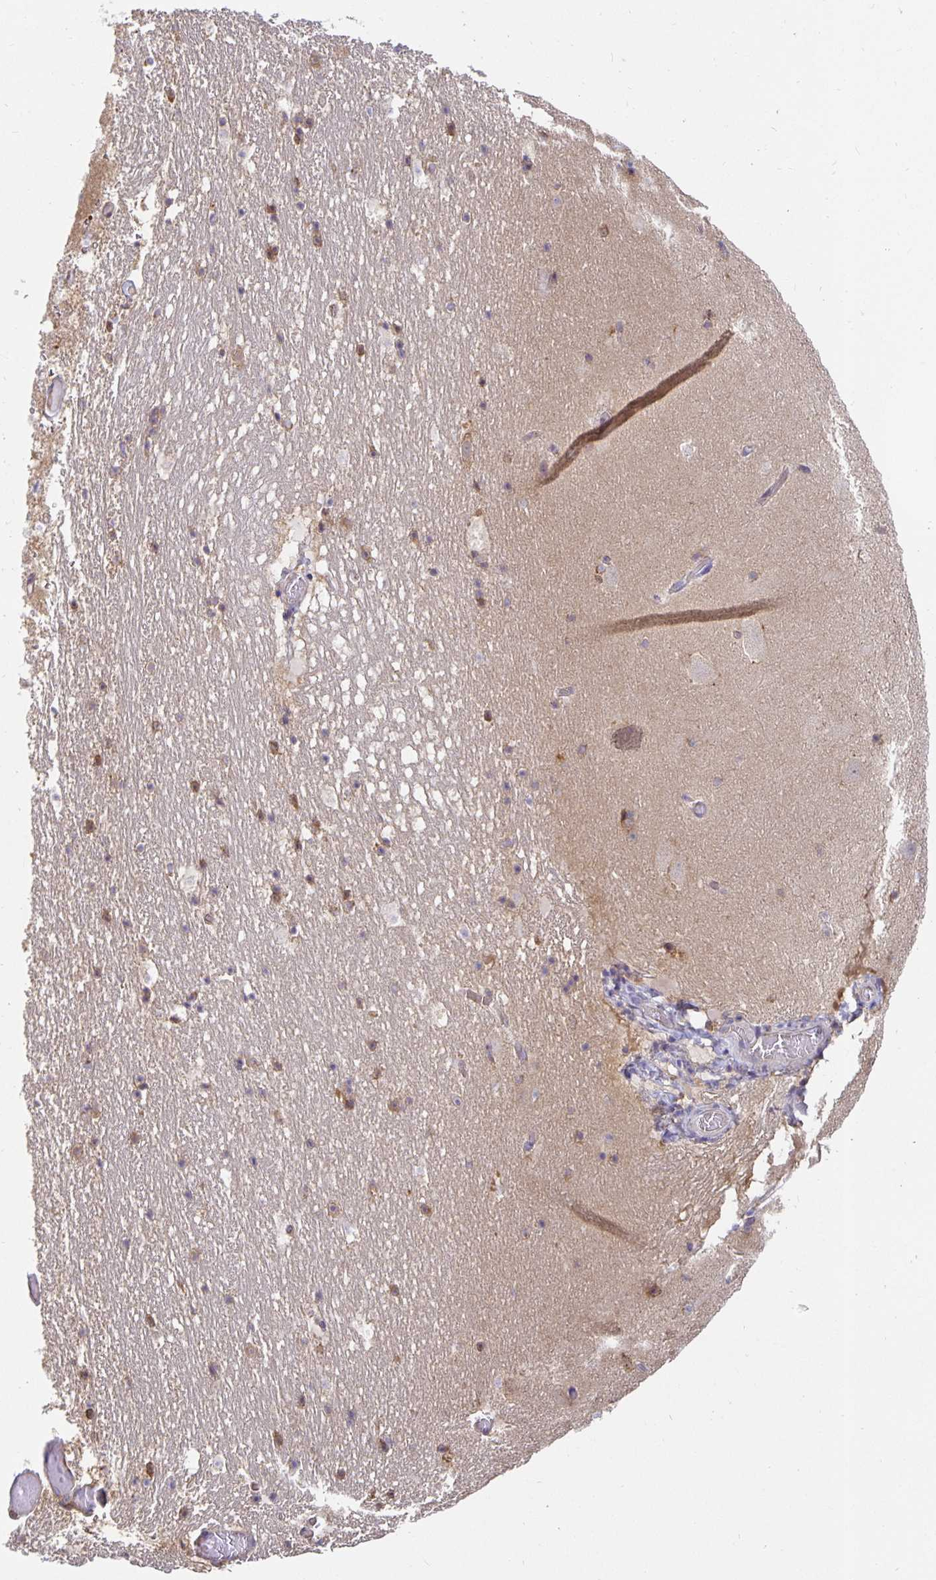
{"staining": {"intensity": "moderate", "quantity": "<25%", "location": "cytoplasmic/membranous"}, "tissue": "hippocampus", "cell_type": "Glial cells", "image_type": "normal", "snomed": [{"axis": "morphology", "description": "Normal tissue, NOS"}, {"axis": "topography", "description": "Hippocampus"}], "caption": "This is a histology image of IHC staining of unremarkable hippocampus, which shows moderate expression in the cytoplasmic/membranous of glial cells.", "gene": "USO1", "patient": {"sex": "female", "age": 42}}